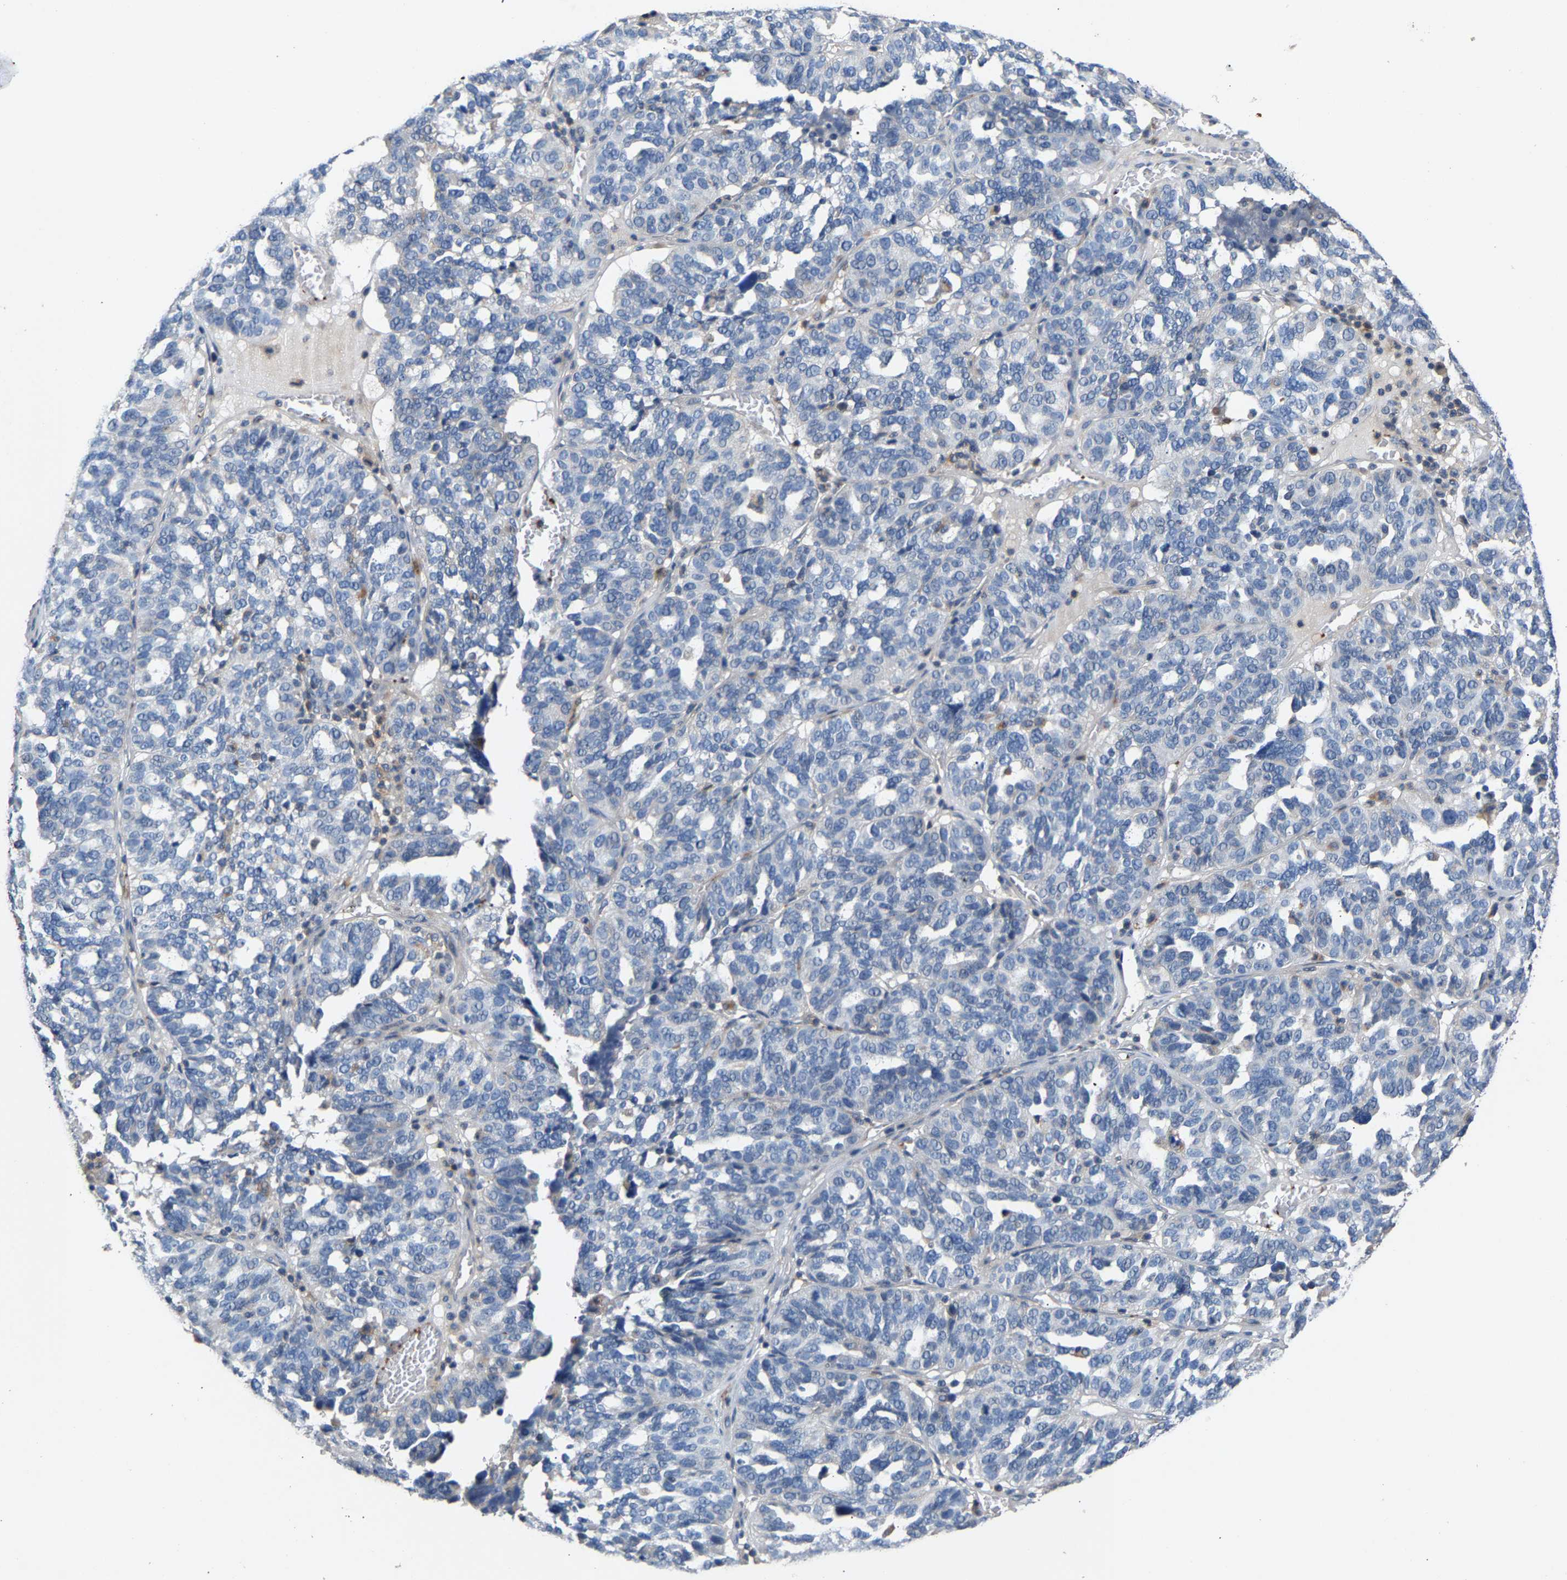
{"staining": {"intensity": "negative", "quantity": "none", "location": "none"}, "tissue": "ovarian cancer", "cell_type": "Tumor cells", "image_type": "cancer", "snomed": [{"axis": "morphology", "description": "Cystadenocarcinoma, serous, NOS"}, {"axis": "topography", "description": "Ovary"}], "caption": "Immunohistochemistry micrograph of human ovarian cancer (serous cystadenocarcinoma) stained for a protein (brown), which demonstrates no staining in tumor cells.", "gene": "CCDC171", "patient": {"sex": "female", "age": 59}}